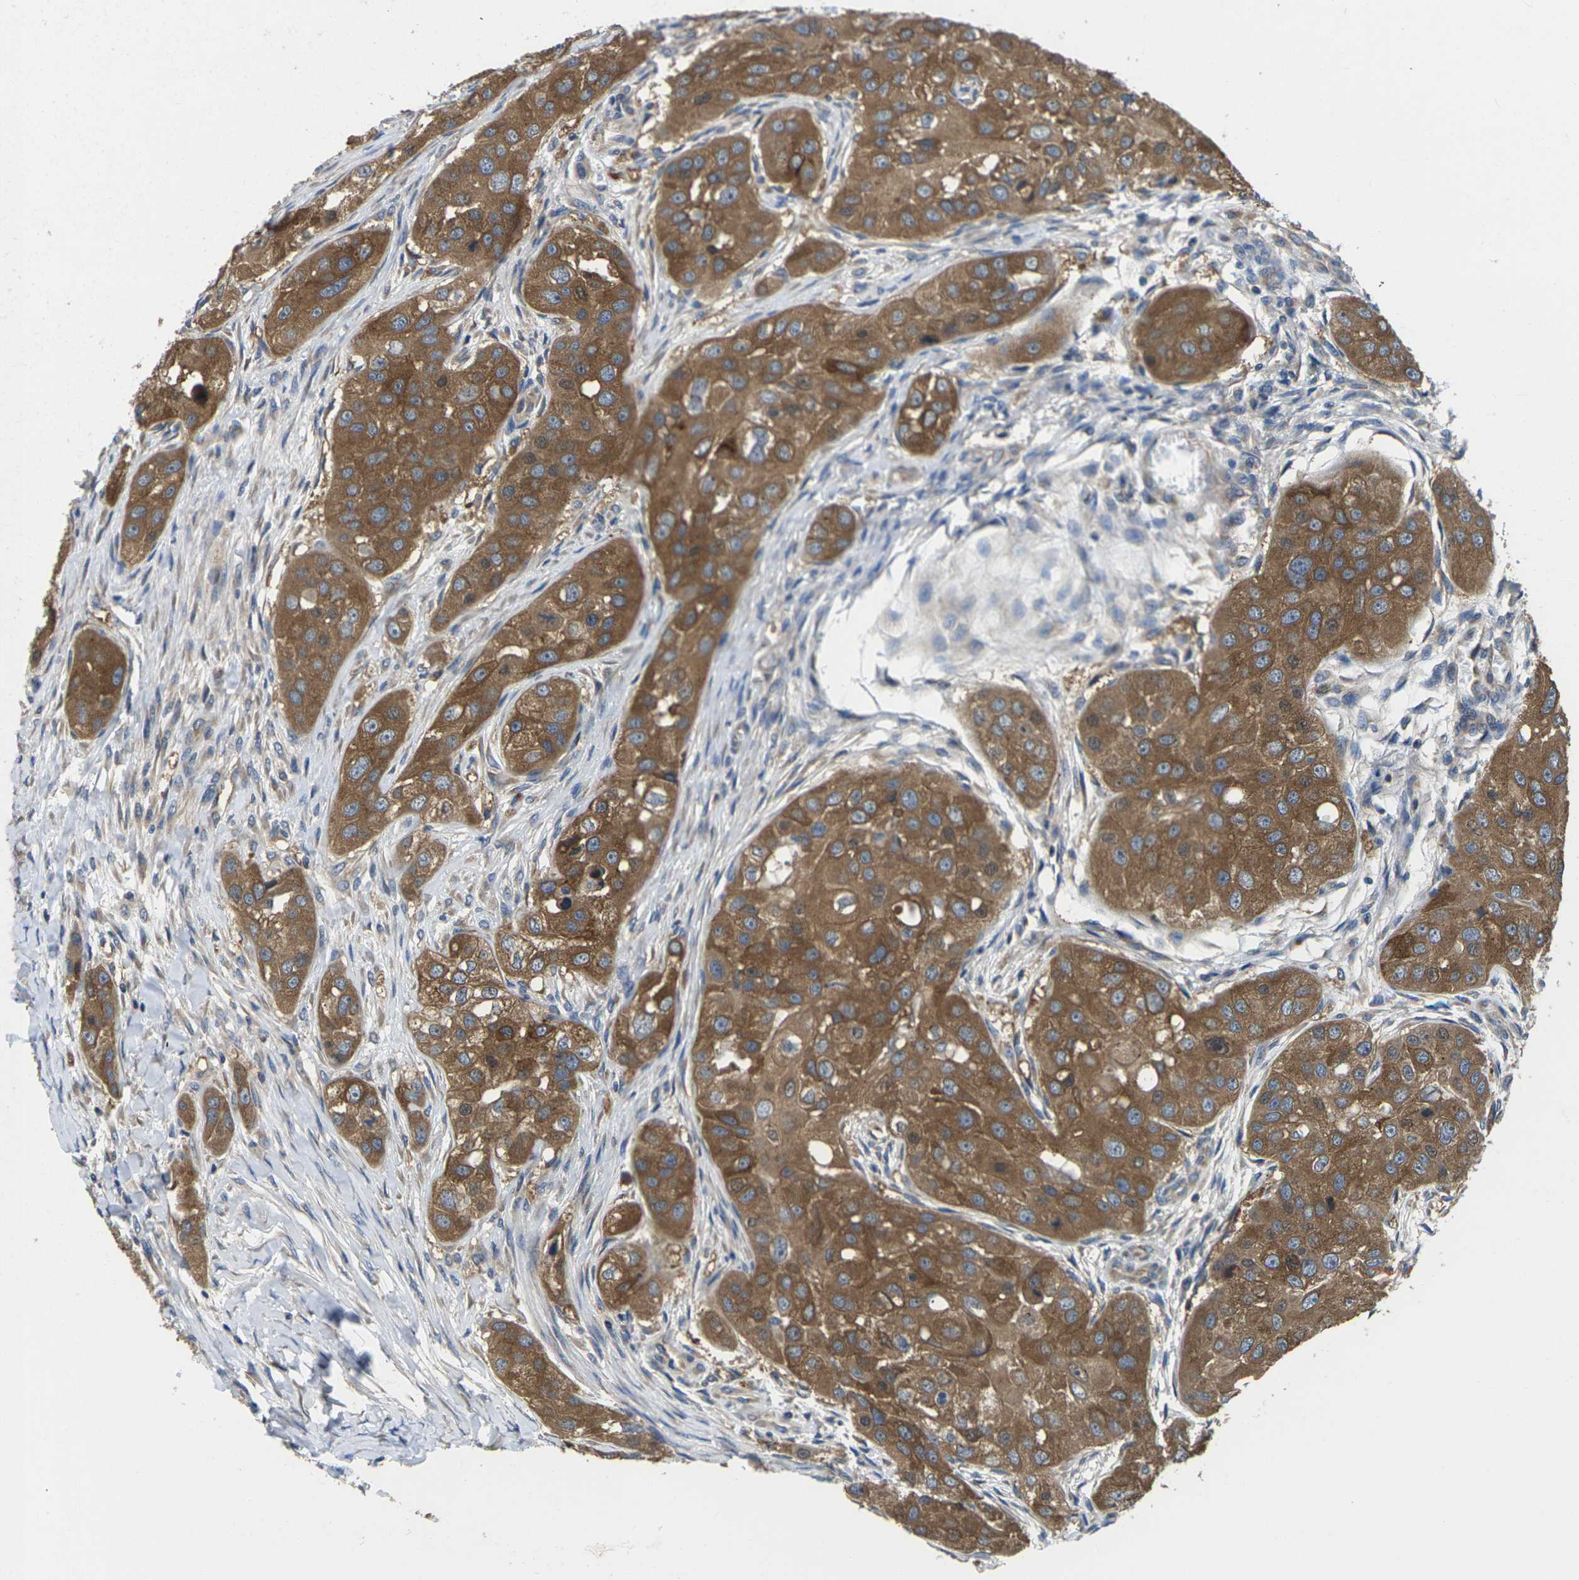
{"staining": {"intensity": "moderate", "quantity": ">75%", "location": "cytoplasmic/membranous"}, "tissue": "head and neck cancer", "cell_type": "Tumor cells", "image_type": "cancer", "snomed": [{"axis": "morphology", "description": "Normal tissue, NOS"}, {"axis": "morphology", "description": "Squamous cell carcinoma, NOS"}, {"axis": "topography", "description": "Skeletal muscle"}, {"axis": "topography", "description": "Head-Neck"}], "caption": "Protein staining of head and neck cancer (squamous cell carcinoma) tissue reveals moderate cytoplasmic/membranous staining in approximately >75% of tumor cells.", "gene": "TMCC2", "patient": {"sex": "male", "age": 51}}